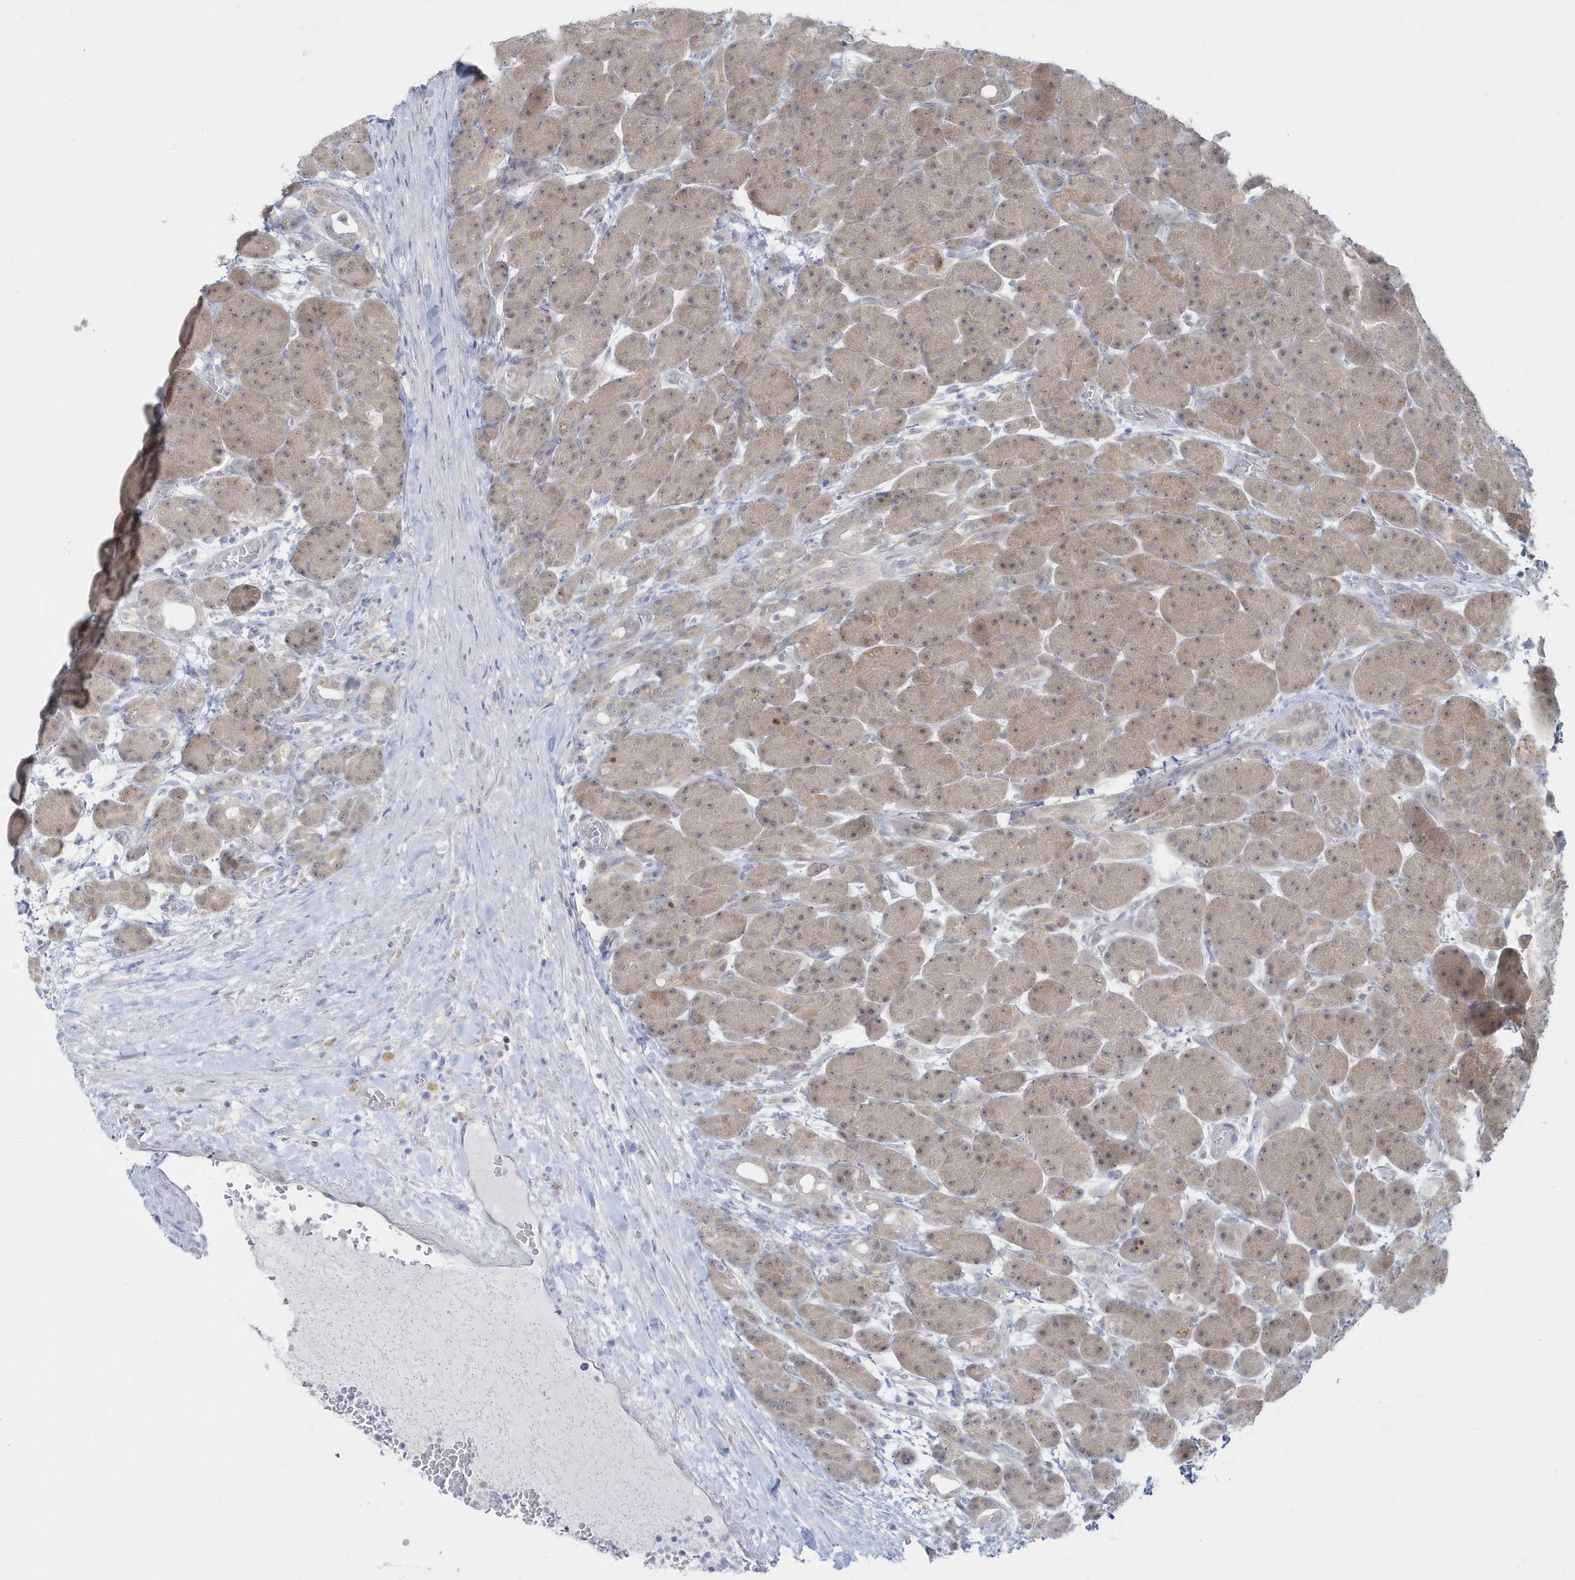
{"staining": {"intensity": "weak", "quantity": ">75%", "location": "cytoplasmic/membranous"}, "tissue": "pancreas", "cell_type": "Exocrine glandular cells", "image_type": "normal", "snomed": [{"axis": "morphology", "description": "Normal tissue, NOS"}, {"axis": "topography", "description": "Pancreas"}], "caption": "A high-resolution histopathology image shows immunohistochemistry (IHC) staining of benign pancreas, which demonstrates weak cytoplasmic/membranous staining in approximately >75% of exocrine glandular cells.", "gene": "PCBD1", "patient": {"sex": "male", "age": 63}}